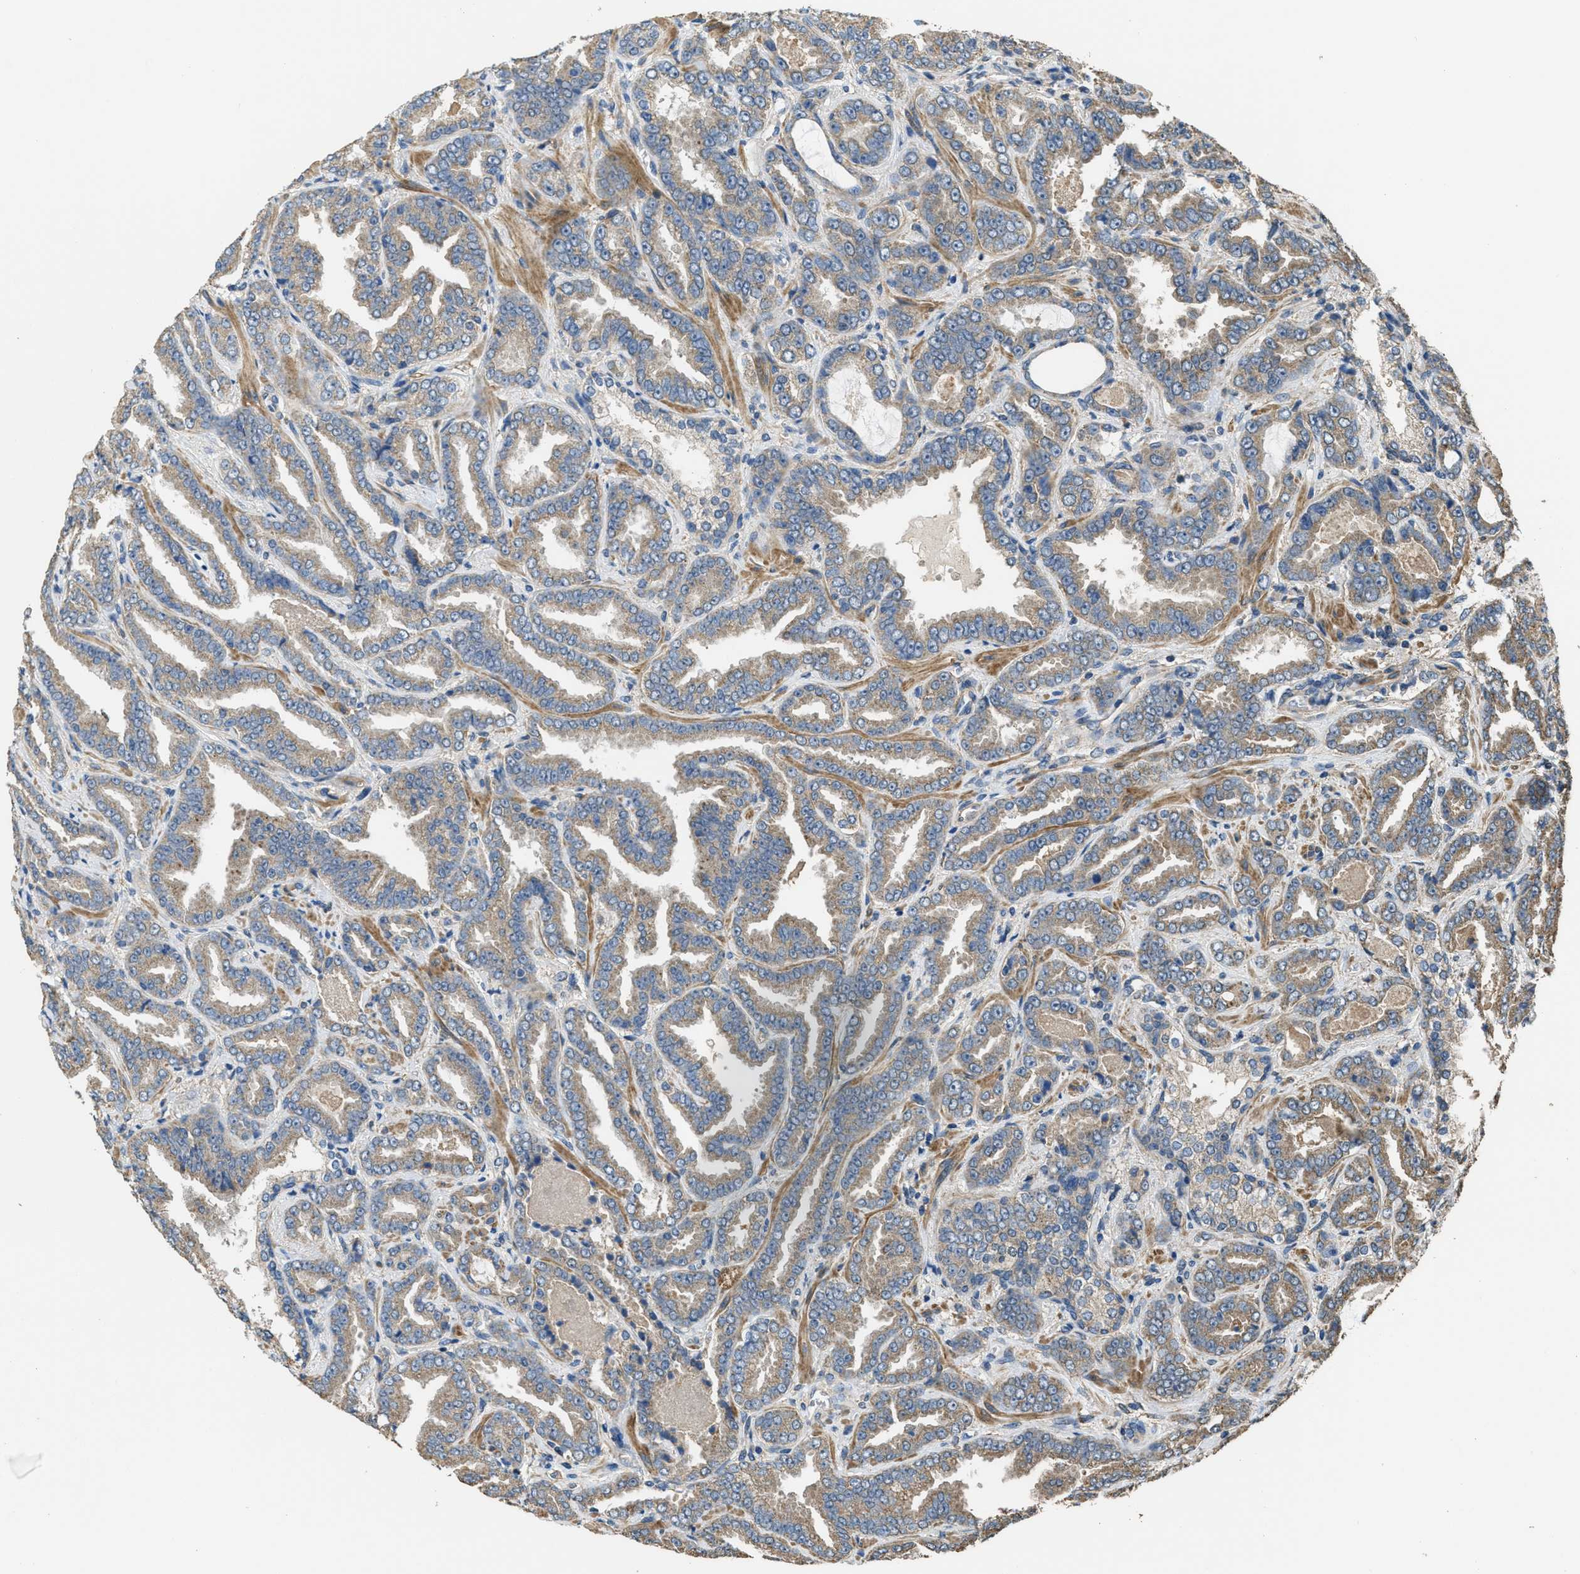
{"staining": {"intensity": "weak", "quantity": ">75%", "location": "cytoplasmic/membranous"}, "tissue": "prostate cancer", "cell_type": "Tumor cells", "image_type": "cancer", "snomed": [{"axis": "morphology", "description": "Adenocarcinoma, Low grade"}, {"axis": "topography", "description": "Prostate"}], "caption": "DAB (3,3'-diaminobenzidine) immunohistochemical staining of human prostate cancer (adenocarcinoma (low-grade)) shows weak cytoplasmic/membranous protein expression in about >75% of tumor cells. The protein is stained brown, and the nuclei are stained in blue (DAB (3,3'-diaminobenzidine) IHC with brightfield microscopy, high magnification).", "gene": "THBS2", "patient": {"sex": "male", "age": 60}}